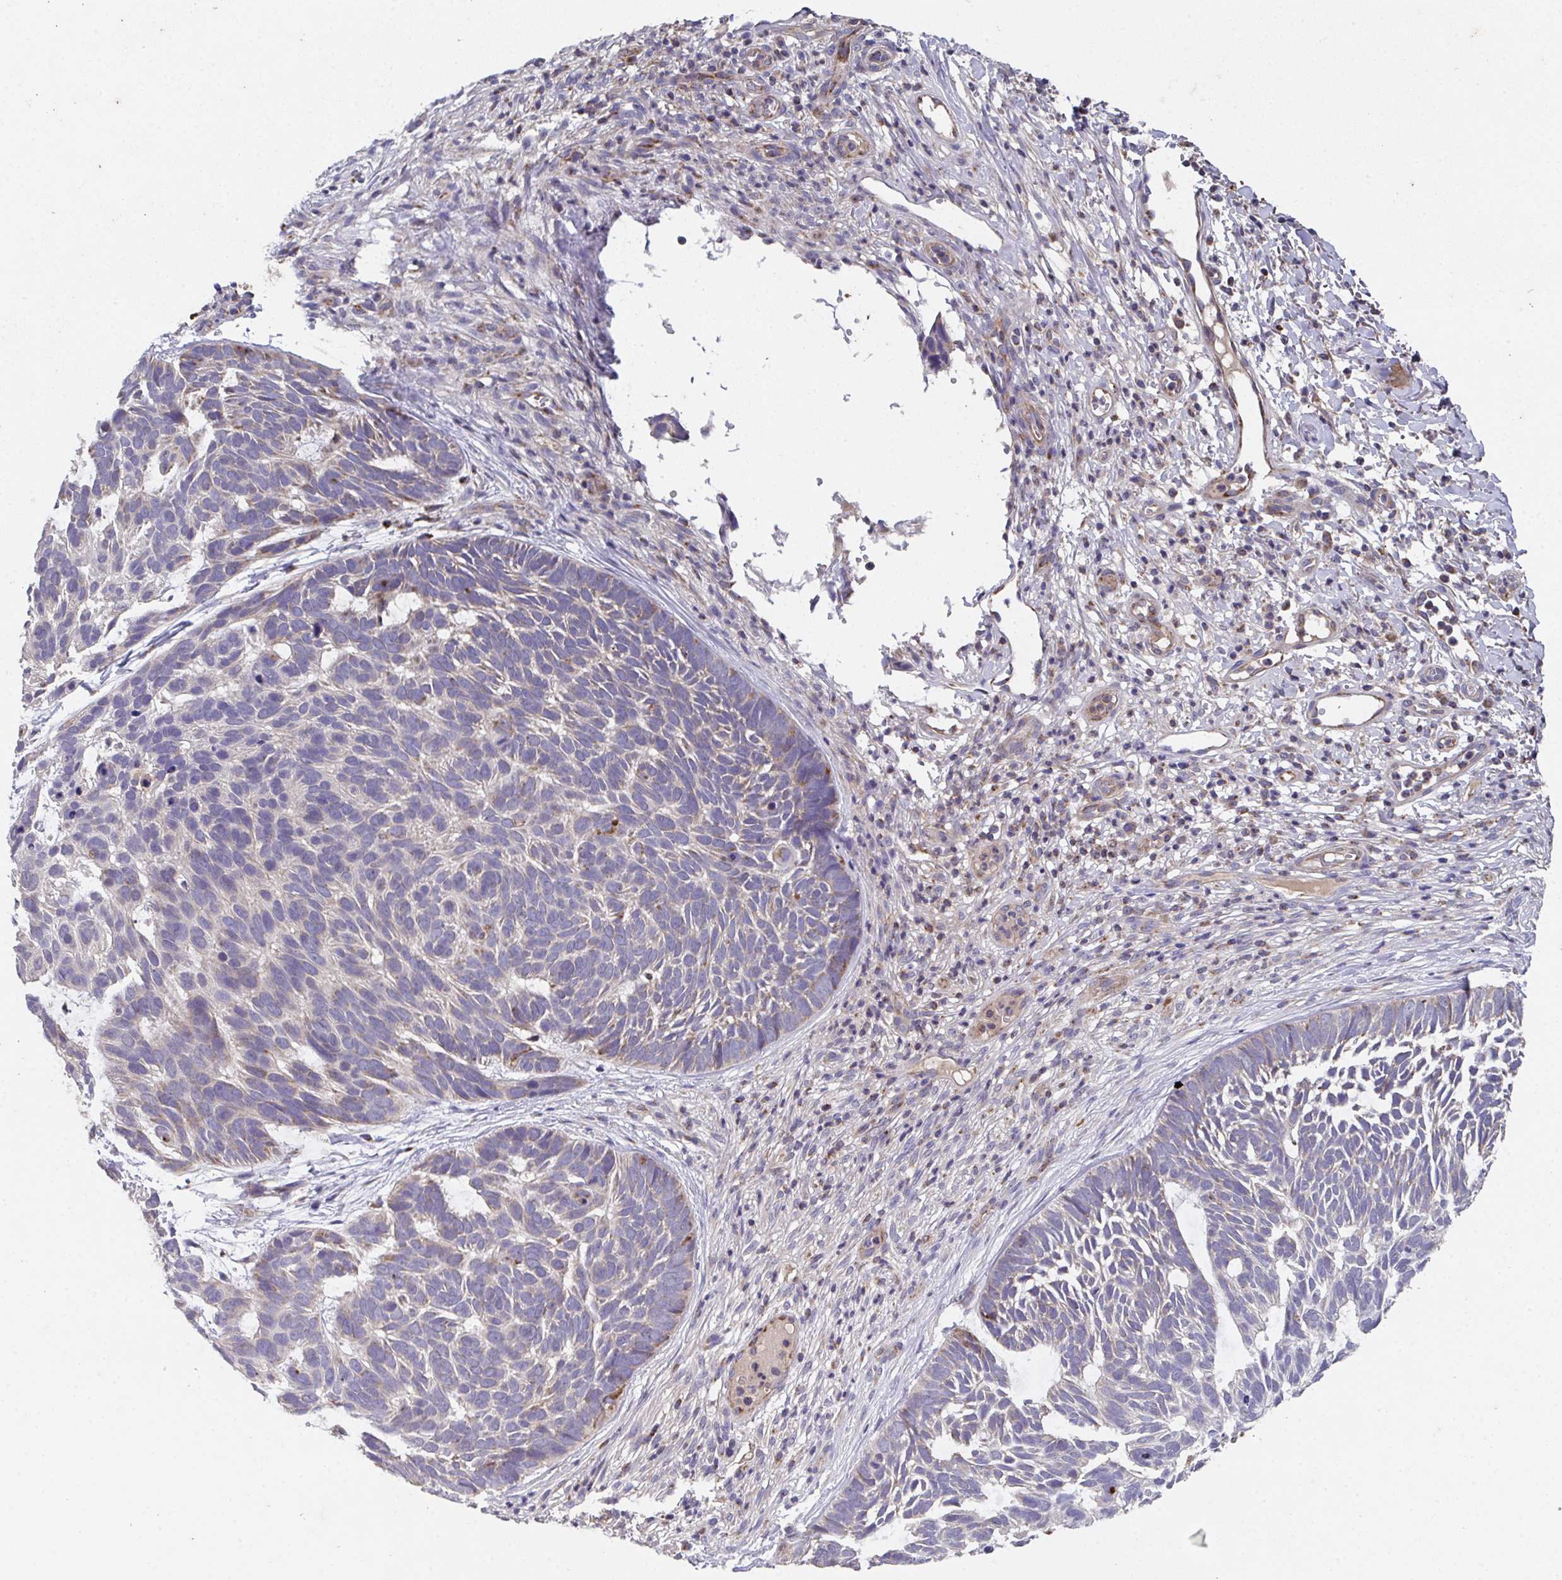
{"staining": {"intensity": "negative", "quantity": "none", "location": "none"}, "tissue": "skin cancer", "cell_type": "Tumor cells", "image_type": "cancer", "snomed": [{"axis": "morphology", "description": "Basal cell carcinoma"}, {"axis": "topography", "description": "Skin"}], "caption": "Tumor cells show no significant protein expression in skin basal cell carcinoma. (DAB (3,3'-diaminobenzidine) immunohistochemistry, high magnification).", "gene": "MT-ND3", "patient": {"sex": "male", "age": 78}}